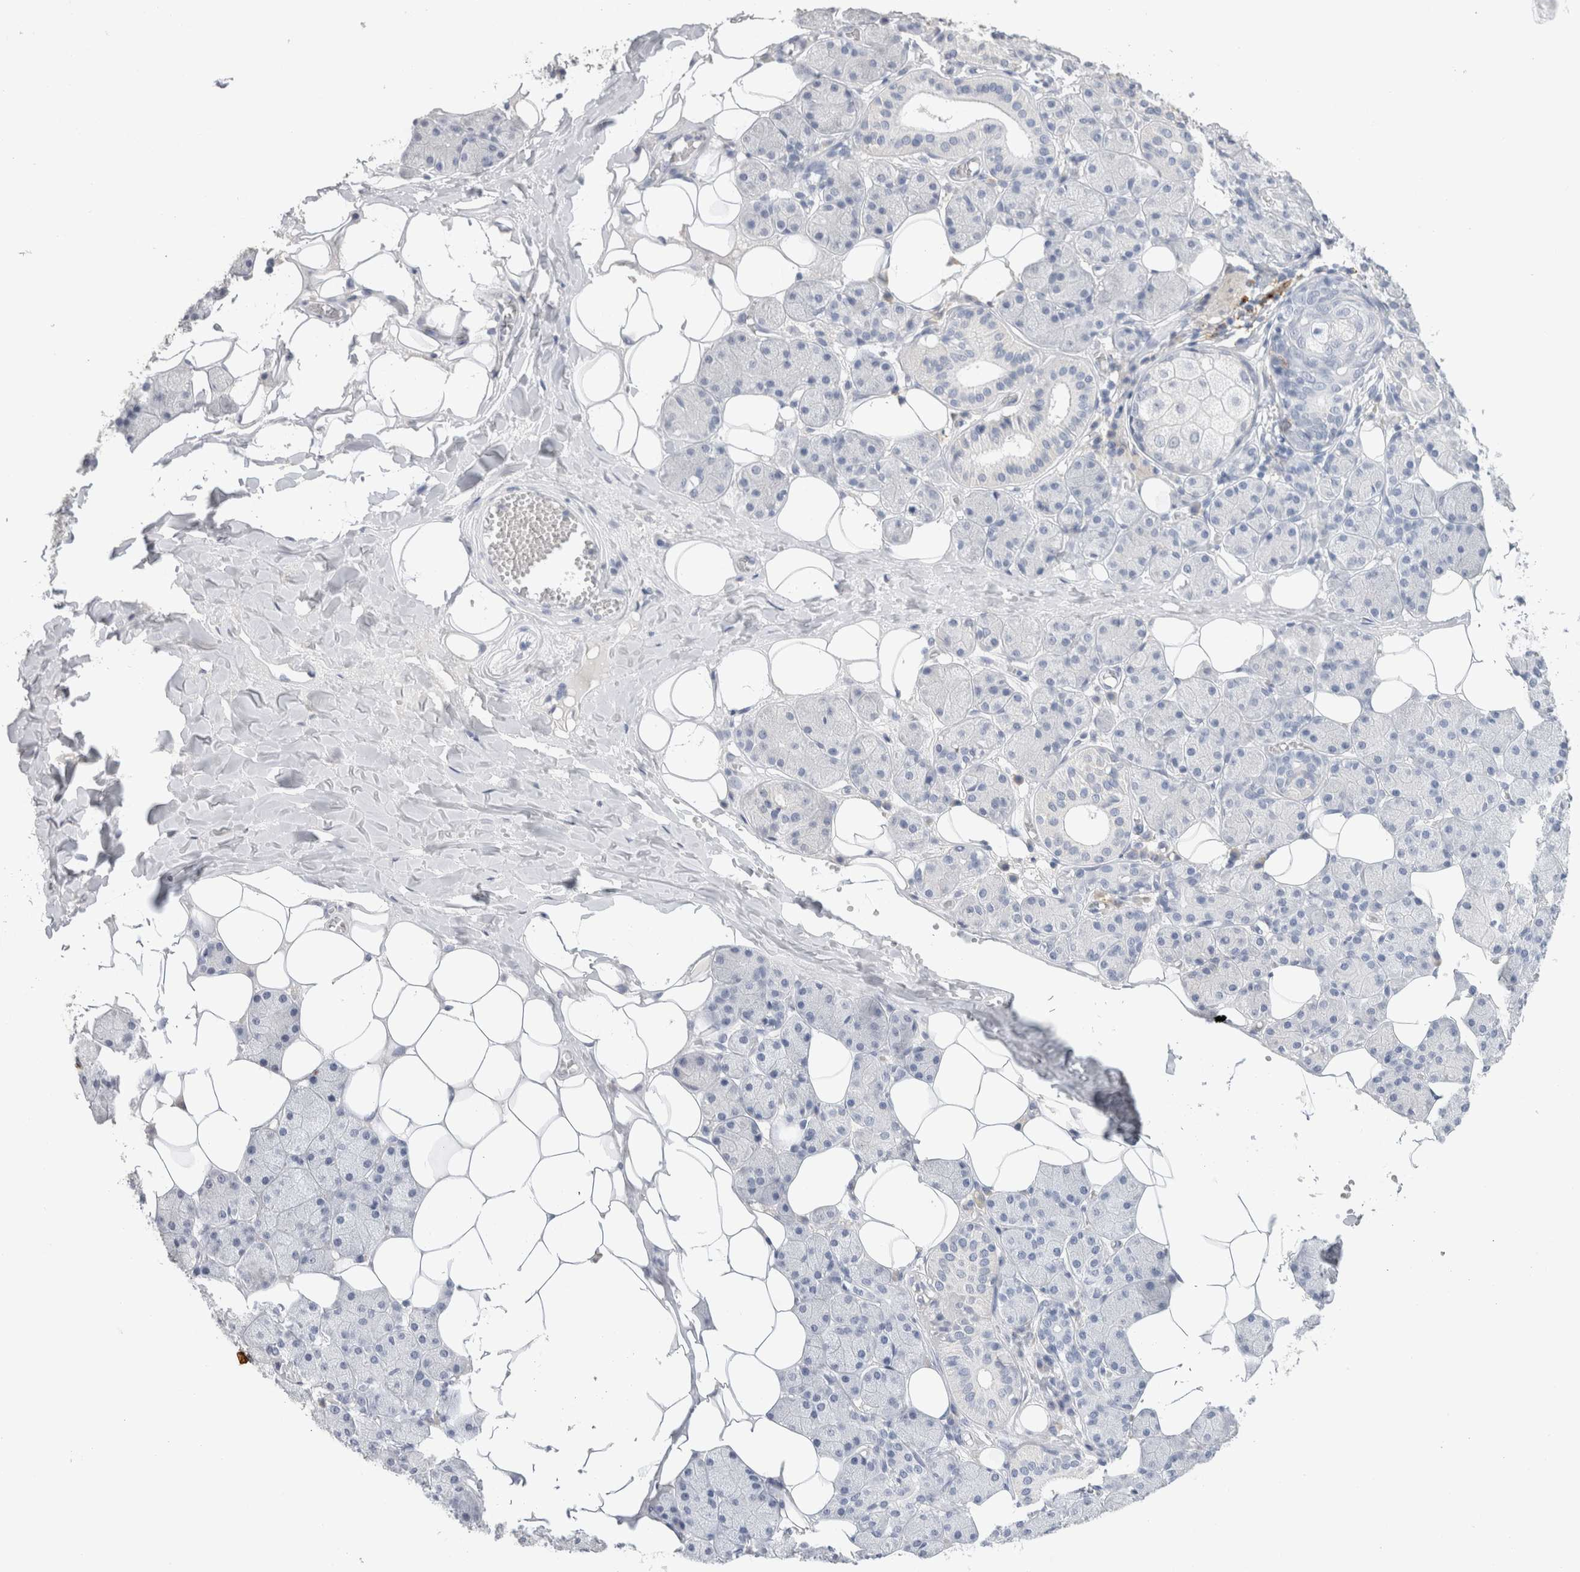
{"staining": {"intensity": "negative", "quantity": "none", "location": "none"}, "tissue": "salivary gland", "cell_type": "Glandular cells", "image_type": "normal", "snomed": [{"axis": "morphology", "description": "Normal tissue, NOS"}, {"axis": "topography", "description": "Salivary gland"}], "caption": "High power microscopy micrograph of an immunohistochemistry micrograph of unremarkable salivary gland, revealing no significant positivity in glandular cells. (DAB (3,3'-diaminobenzidine) immunohistochemistry (IHC), high magnification).", "gene": "LAMP3", "patient": {"sex": "female", "age": 33}}